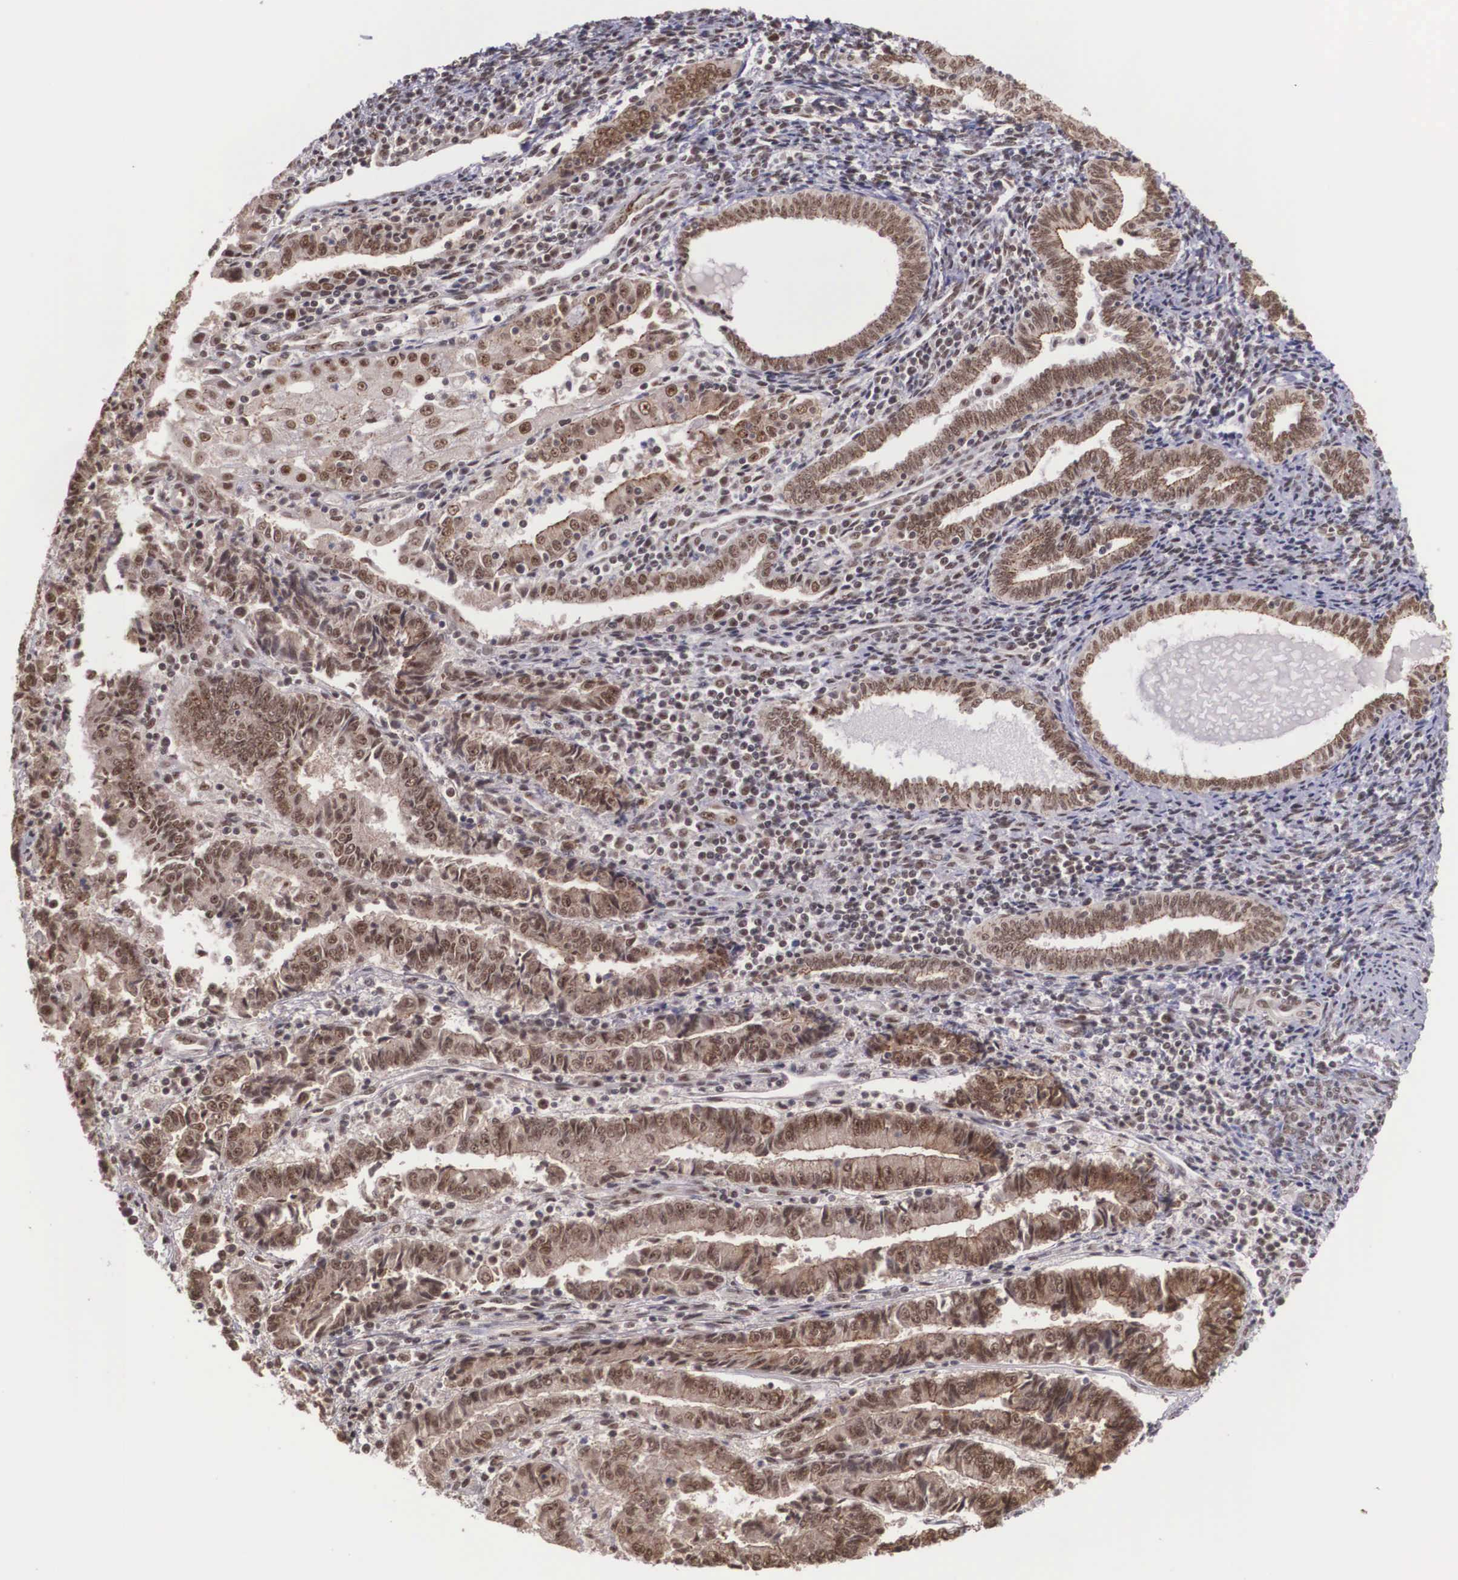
{"staining": {"intensity": "moderate", "quantity": ">75%", "location": "cytoplasmic/membranous,nuclear"}, "tissue": "endometrial cancer", "cell_type": "Tumor cells", "image_type": "cancer", "snomed": [{"axis": "morphology", "description": "Adenocarcinoma, NOS"}, {"axis": "topography", "description": "Endometrium"}], "caption": "High-magnification brightfield microscopy of endometrial adenocarcinoma stained with DAB (brown) and counterstained with hematoxylin (blue). tumor cells exhibit moderate cytoplasmic/membranous and nuclear staining is present in about>75% of cells.", "gene": "POLR2F", "patient": {"sex": "female", "age": 75}}